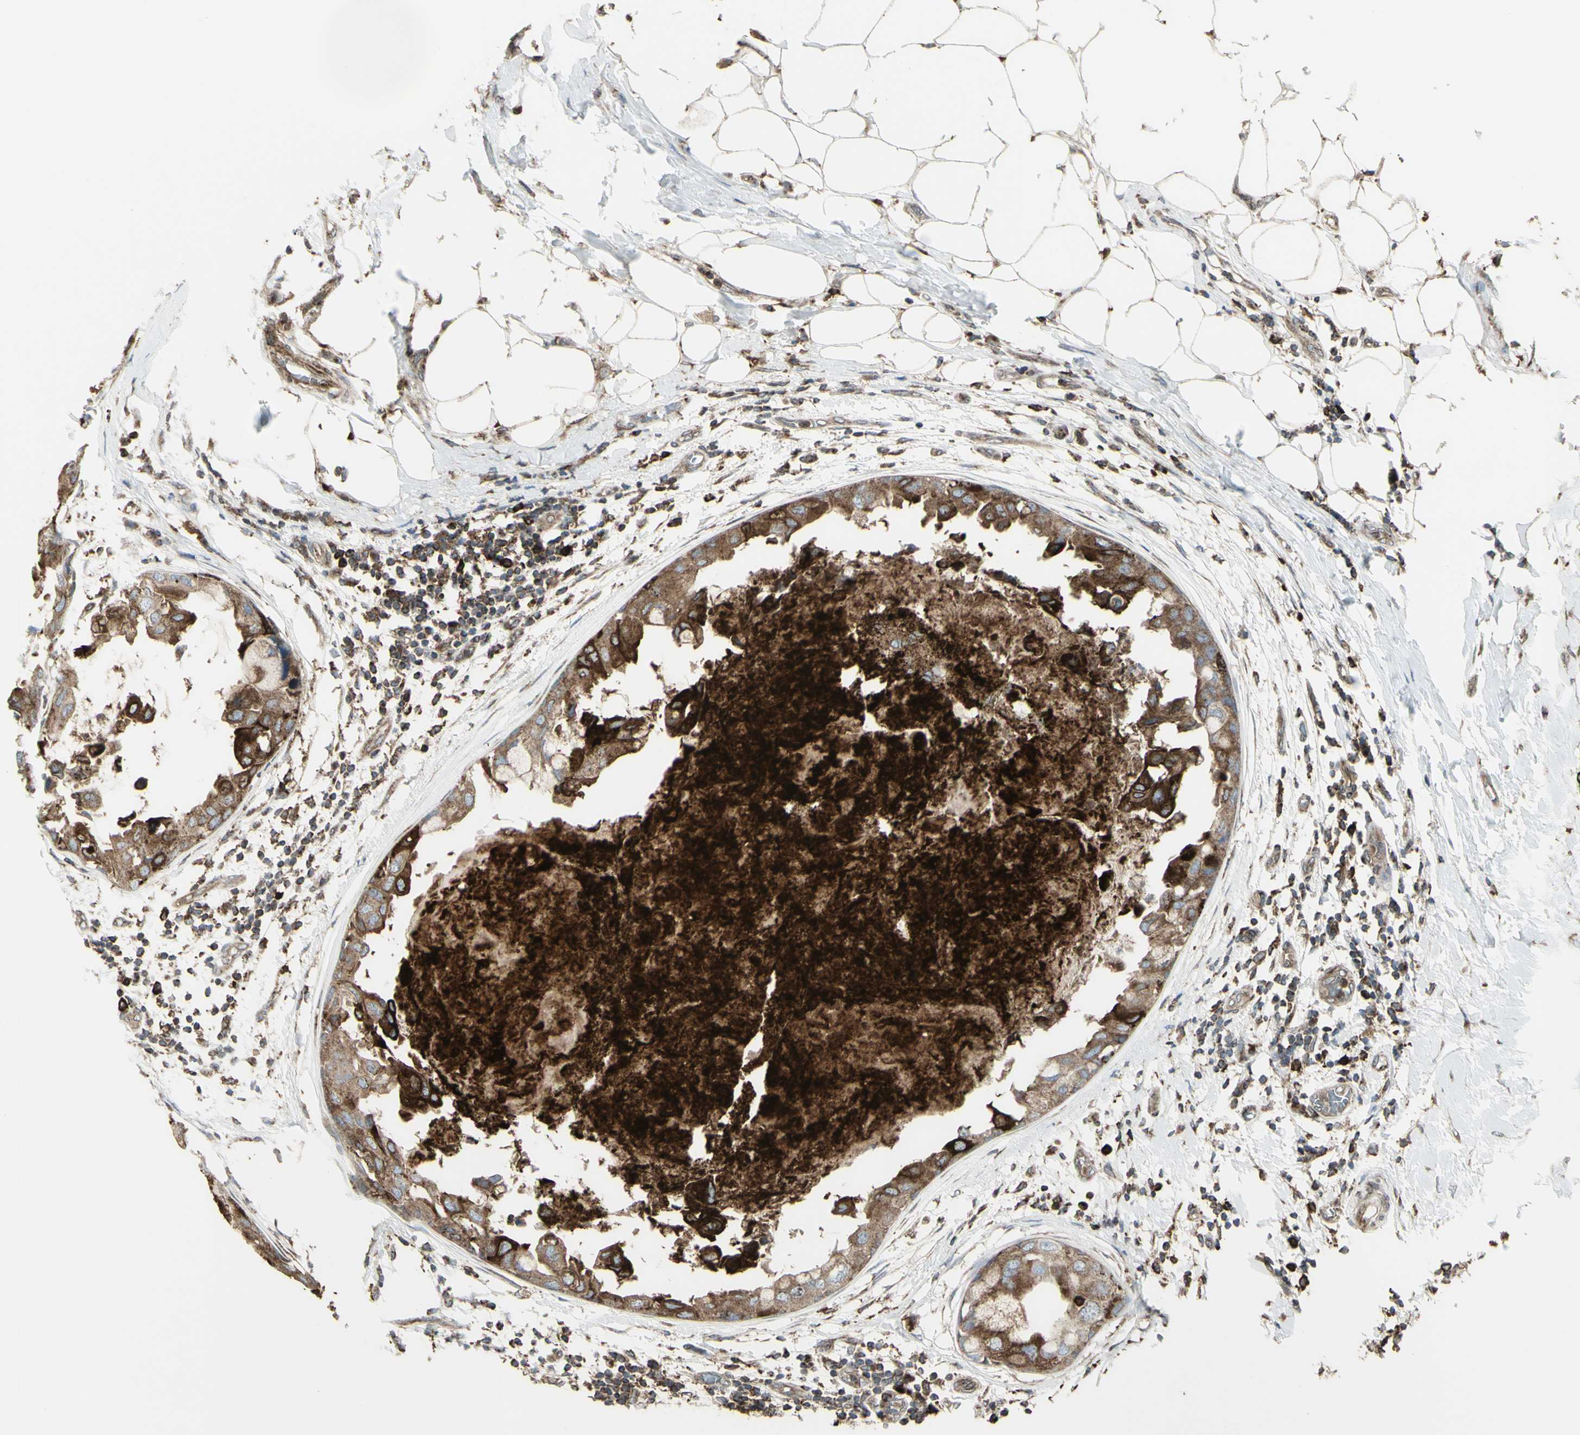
{"staining": {"intensity": "strong", "quantity": ">75%", "location": "cytoplasmic/membranous"}, "tissue": "breast cancer", "cell_type": "Tumor cells", "image_type": "cancer", "snomed": [{"axis": "morphology", "description": "Duct carcinoma"}, {"axis": "topography", "description": "Breast"}], "caption": "This is a photomicrograph of IHC staining of breast intraductal carcinoma, which shows strong positivity in the cytoplasmic/membranous of tumor cells.", "gene": "NAPA", "patient": {"sex": "female", "age": 40}}